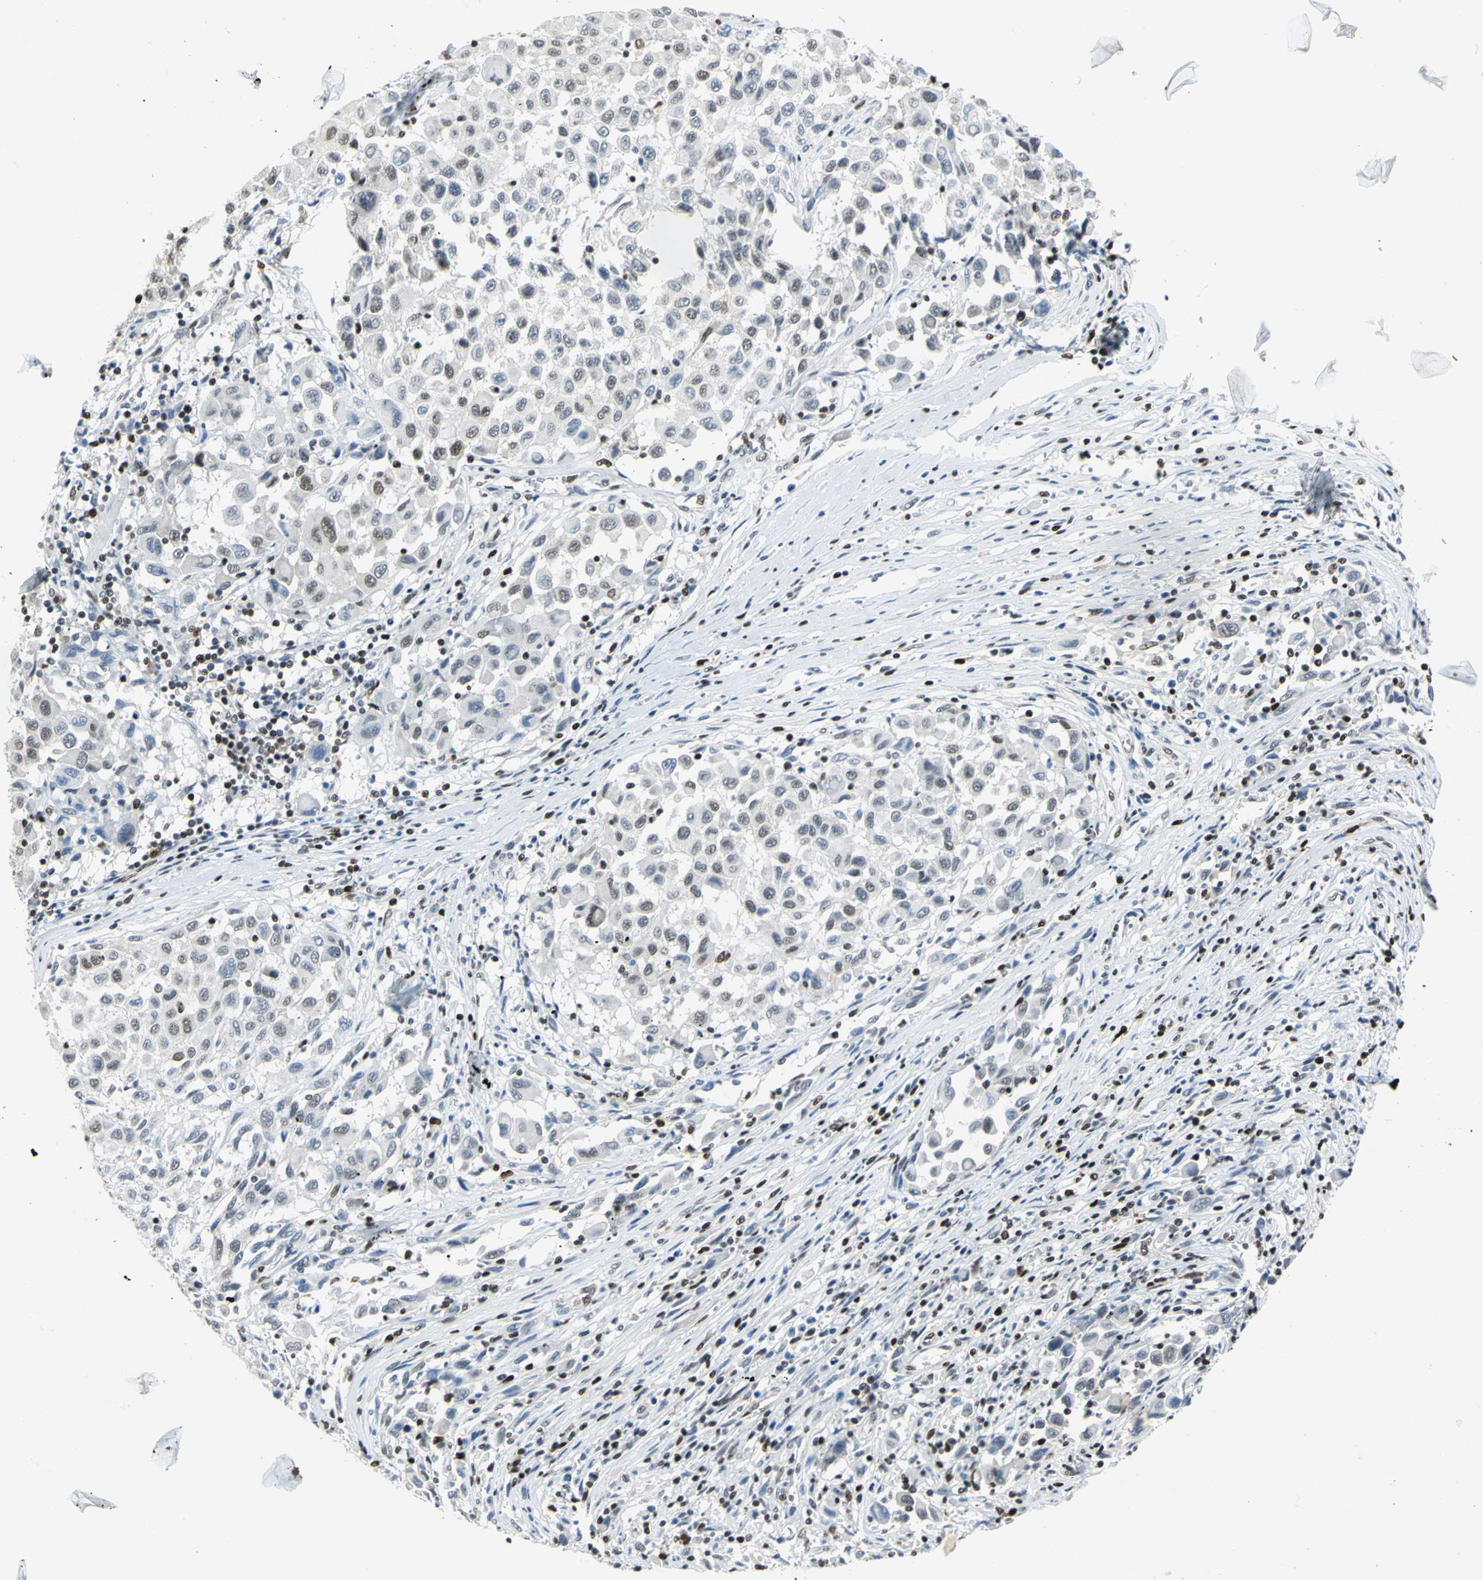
{"staining": {"intensity": "strong", "quantity": ">75%", "location": "nuclear"}, "tissue": "melanoma", "cell_type": "Tumor cells", "image_type": "cancer", "snomed": [{"axis": "morphology", "description": "Malignant melanoma, Metastatic site"}, {"axis": "topography", "description": "Lymph node"}], "caption": "This image demonstrates immunohistochemistry (IHC) staining of human malignant melanoma (metastatic site), with high strong nuclear positivity in about >75% of tumor cells.", "gene": "HNRNPD", "patient": {"sex": "male", "age": 61}}